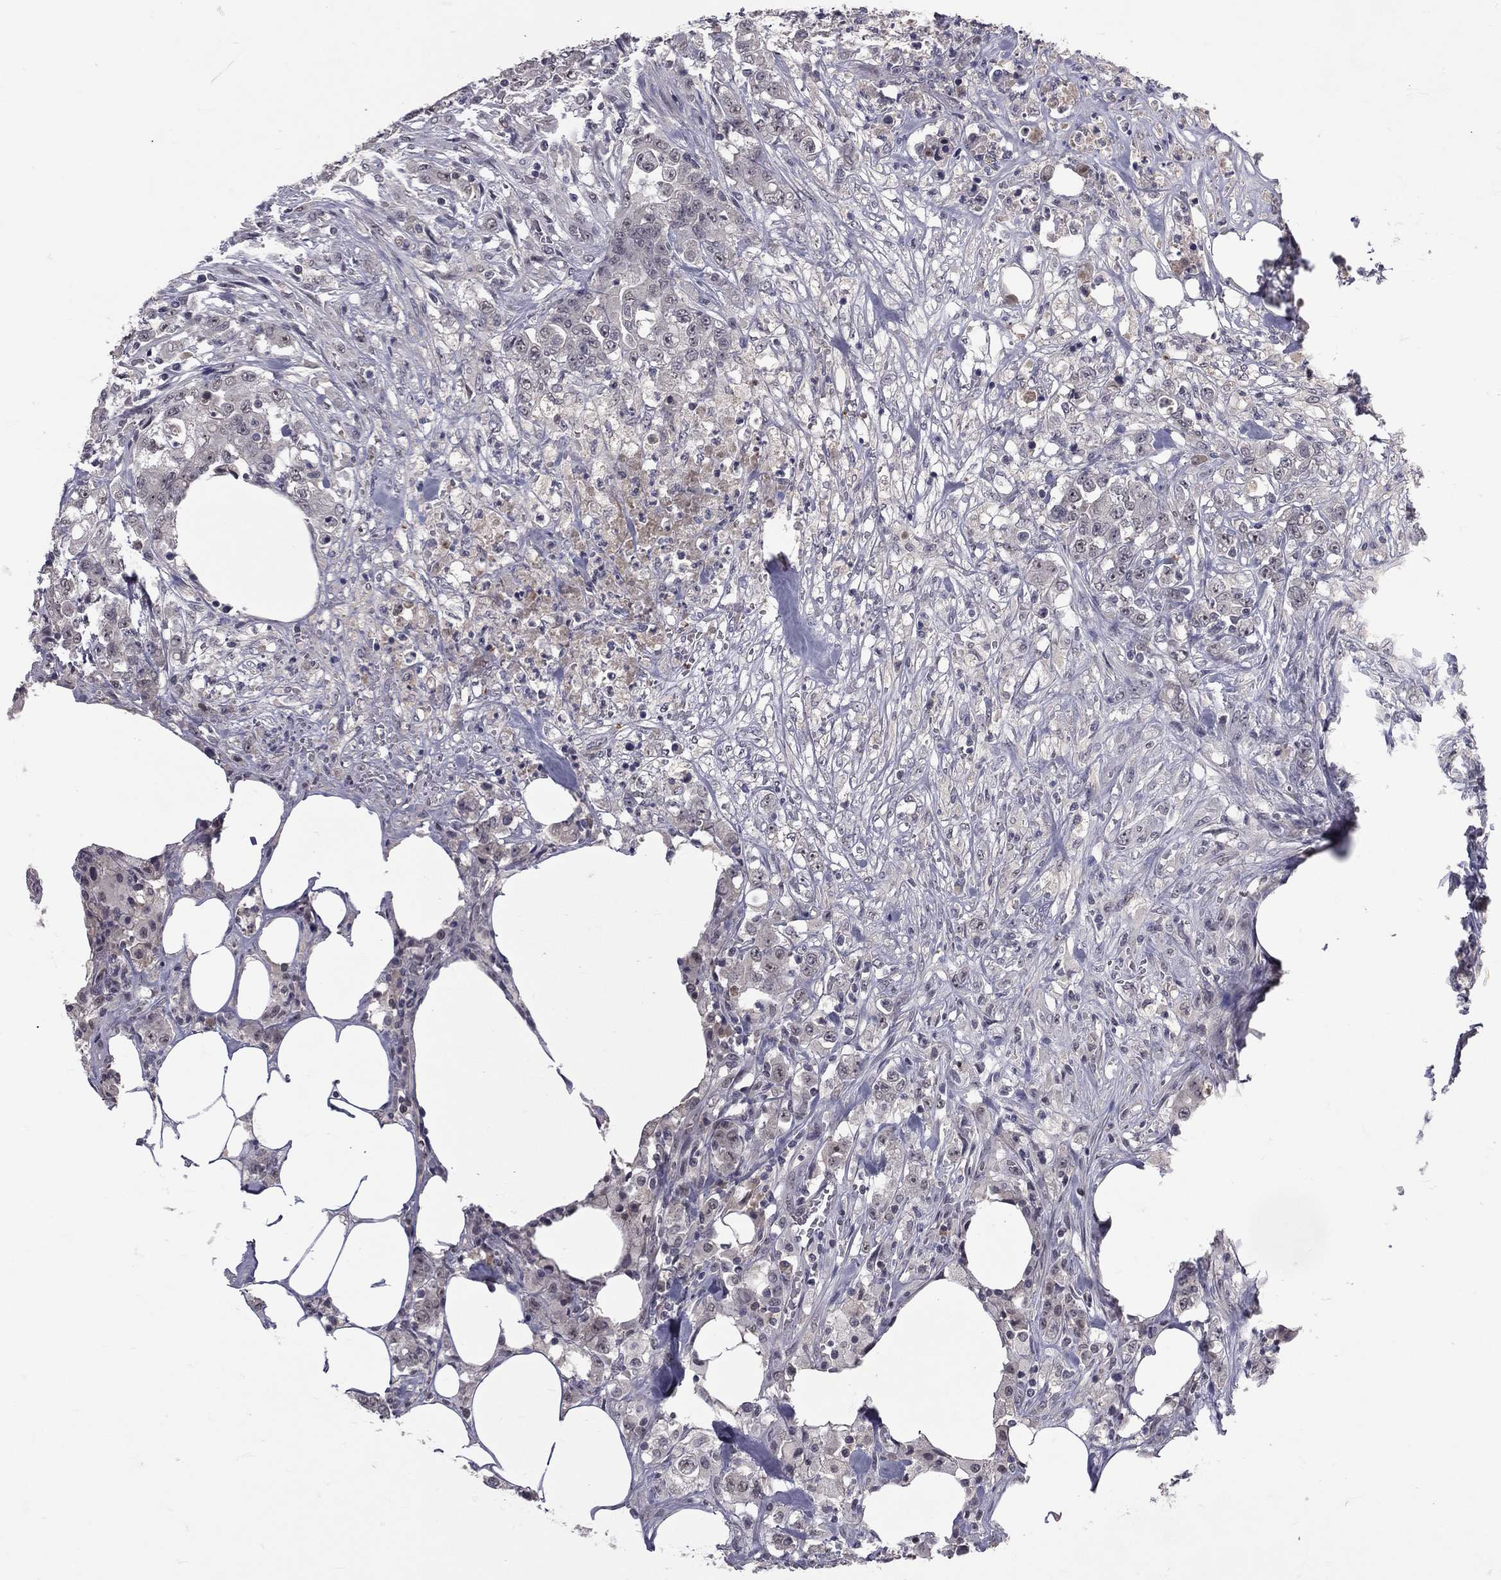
{"staining": {"intensity": "negative", "quantity": "none", "location": "none"}, "tissue": "colorectal cancer", "cell_type": "Tumor cells", "image_type": "cancer", "snomed": [{"axis": "morphology", "description": "Adenocarcinoma, NOS"}, {"axis": "topography", "description": "Colon"}], "caption": "The micrograph displays no significant staining in tumor cells of colorectal adenocarcinoma. The staining was performed using DAB (3,3'-diaminobenzidine) to visualize the protein expression in brown, while the nuclei were stained in blue with hematoxylin (Magnification: 20x).", "gene": "DSG4", "patient": {"sex": "female", "age": 48}}